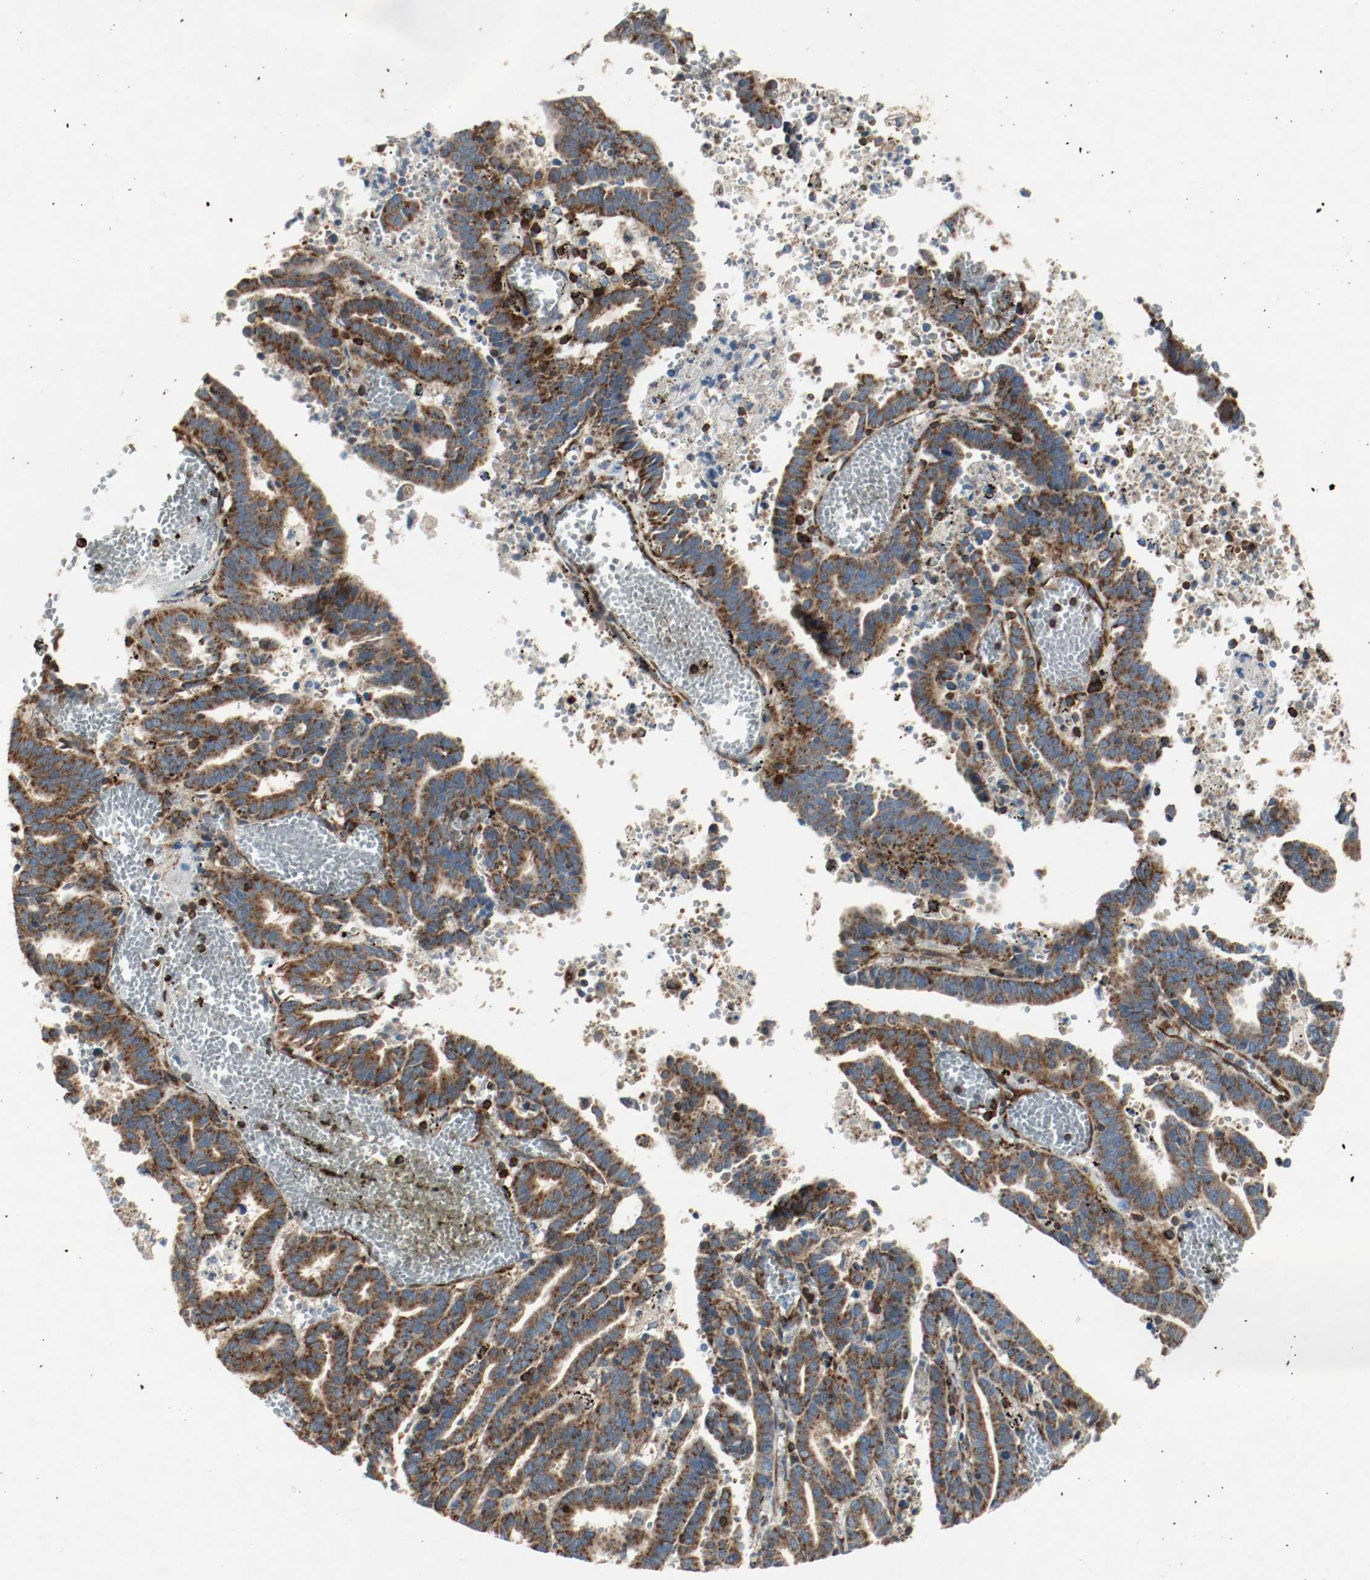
{"staining": {"intensity": "strong", "quantity": ">75%", "location": "cytoplasmic/membranous"}, "tissue": "endometrial cancer", "cell_type": "Tumor cells", "image_type": "cancer", "snomed": [{"axis": "morphology", "description": "Adenocarcinoma, NOS"}, {"axis": "topography", "description": "Uterus"}], "caption": "Human adenocarcinoma (endometrial) stained with a brown dye displays strong cytoplasmic/membranous positive expression in approximately >75% of tumor cells.", "gene": "PLCG1", "patient": {"sex": "female", "age": 83}}